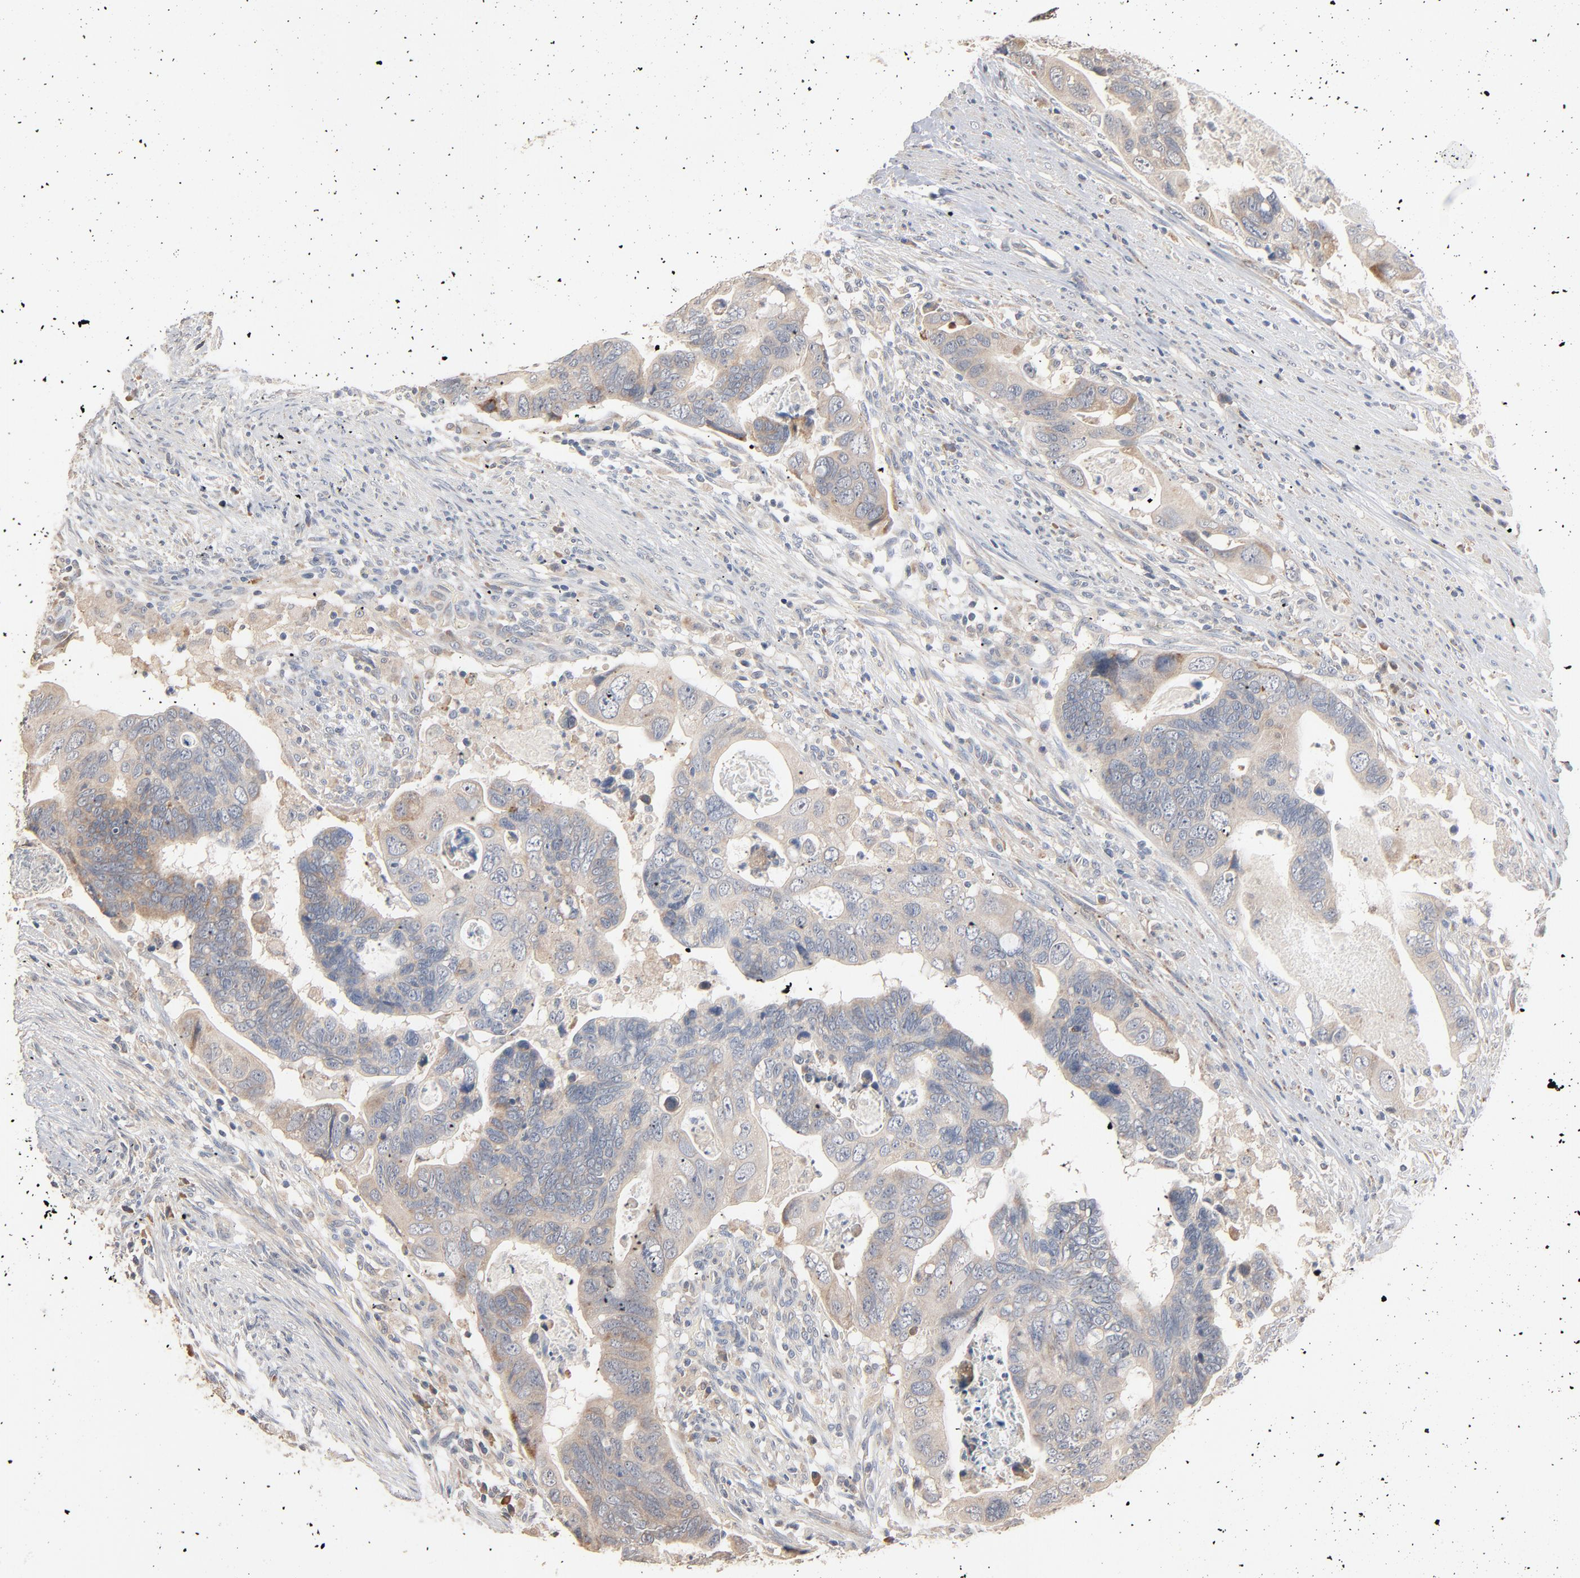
{"staining": {"intensity": "weak", "quantity": "<25%", "location": "cytoplasmic/membranous"}, "tissue": "colorectal cancer", "cell_type": "Tumor cells", "image_type": "cancer", "snomed": [{"axis": "morphology", "description": "Adenocarcinoma, NOS"}, {"axis": "topography", "description": "Rectum"}], "caption": "The immunohistochemistry (IHC) photomicrograph has no significant staining in tumor cells of colorectal adenocarcinoma tissue.", "gene": "ZDHHC8", "patient": {"sex": "male", "age": 53}}